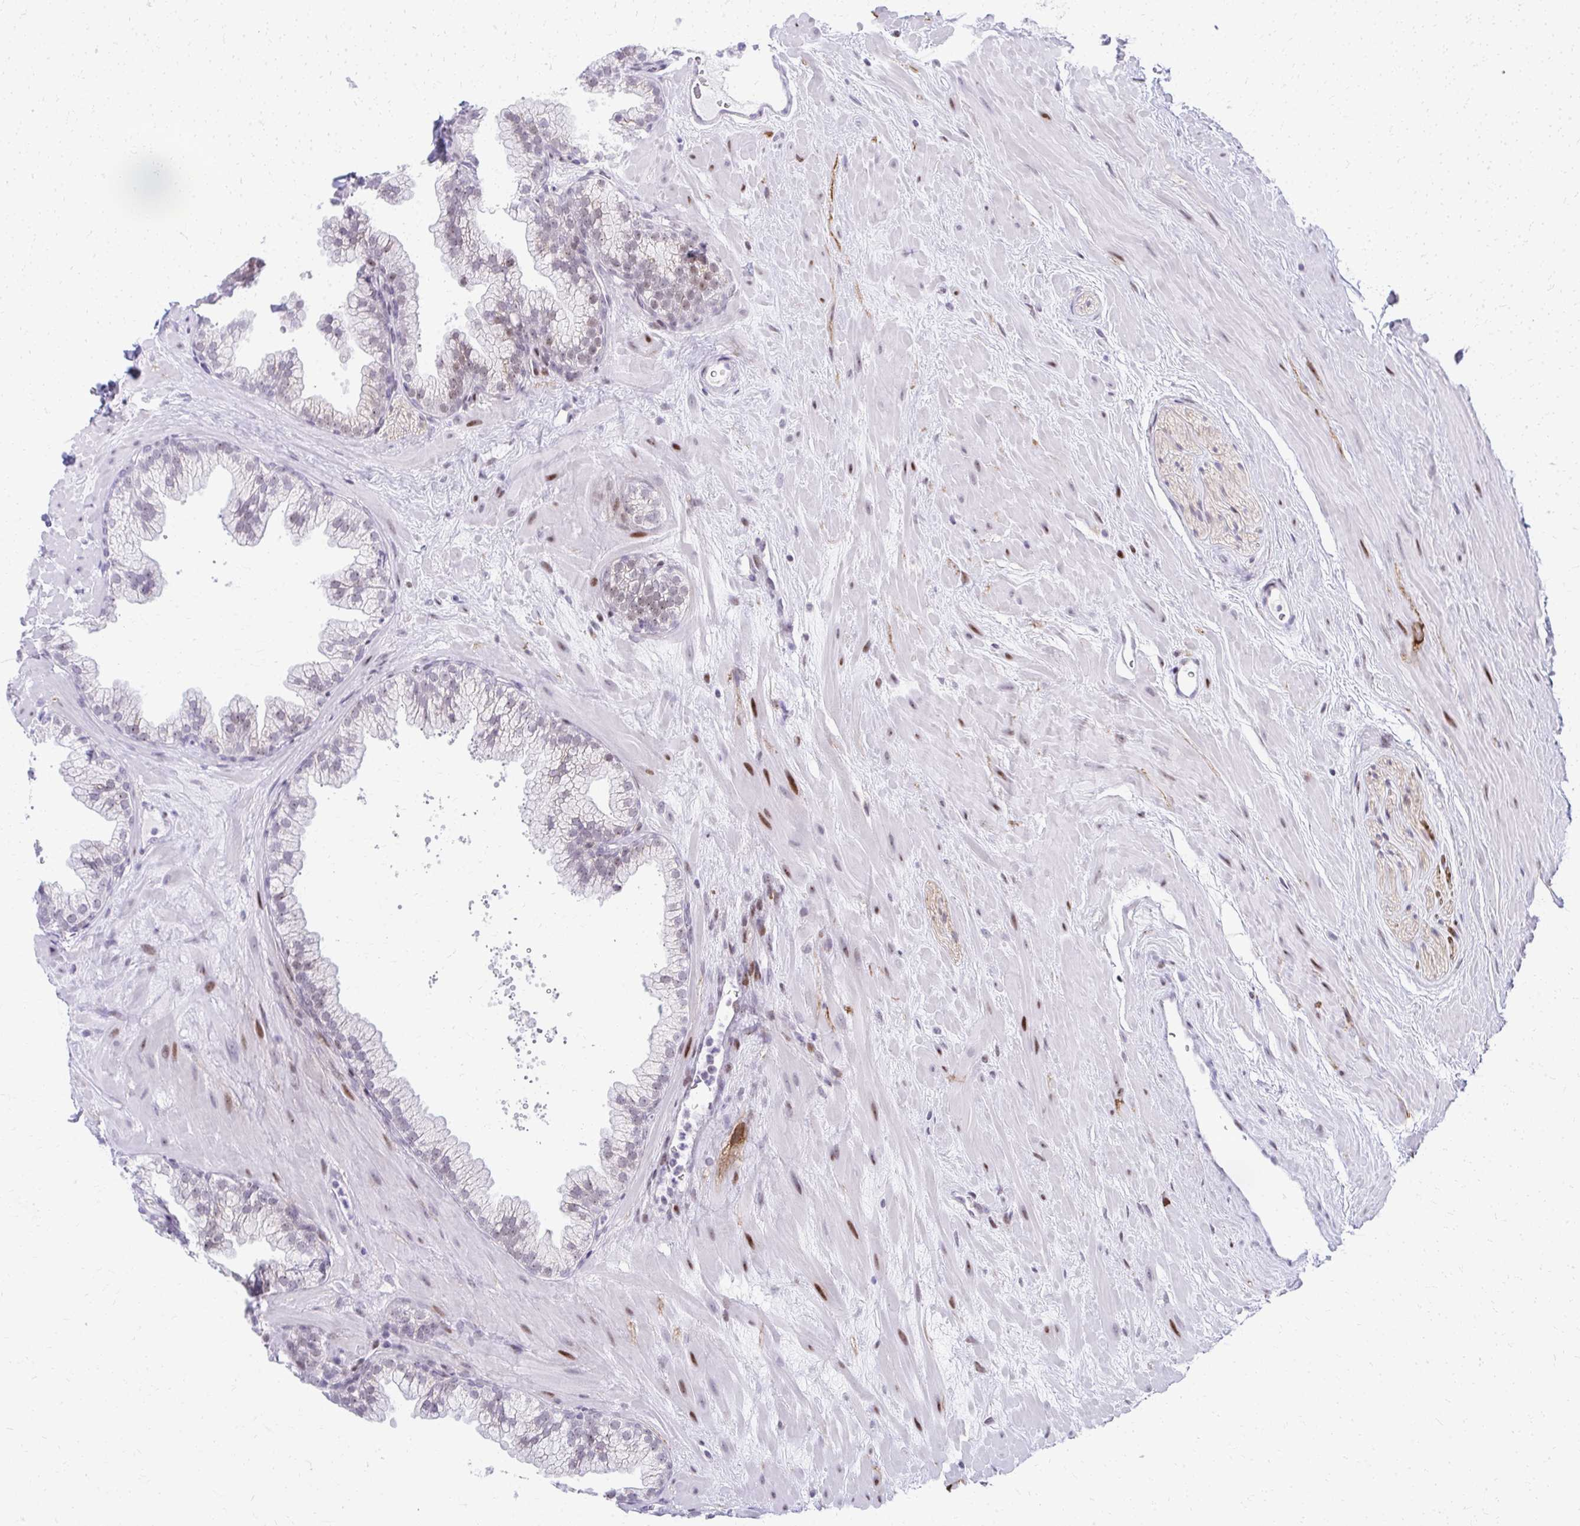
{"staining": {"intensity": "weak", "quantity": "25%-75%", "location": "nuclear"}, "tissue": "prostate", "cell_type": "Glandular cells", "image_type": "normal", "snomed": [{"axis": "morphology", "description": "Normal tissue, NOS"}, {"axis": "topography", "description": "Prostate"}, {"axis": "topography", "description": "Peripheral nerve tissue"}], "caption": "Immunohistochemistry micrograph of benign prostate: human prostate stained using immunohistochemistry demonstrates low levels of weak protein expression localized specifically in the nuclear of glandular cells, appearing as a nuclear brown color.", "gene": "GLDN", "patient": {"sex": "male", "age": 61}}